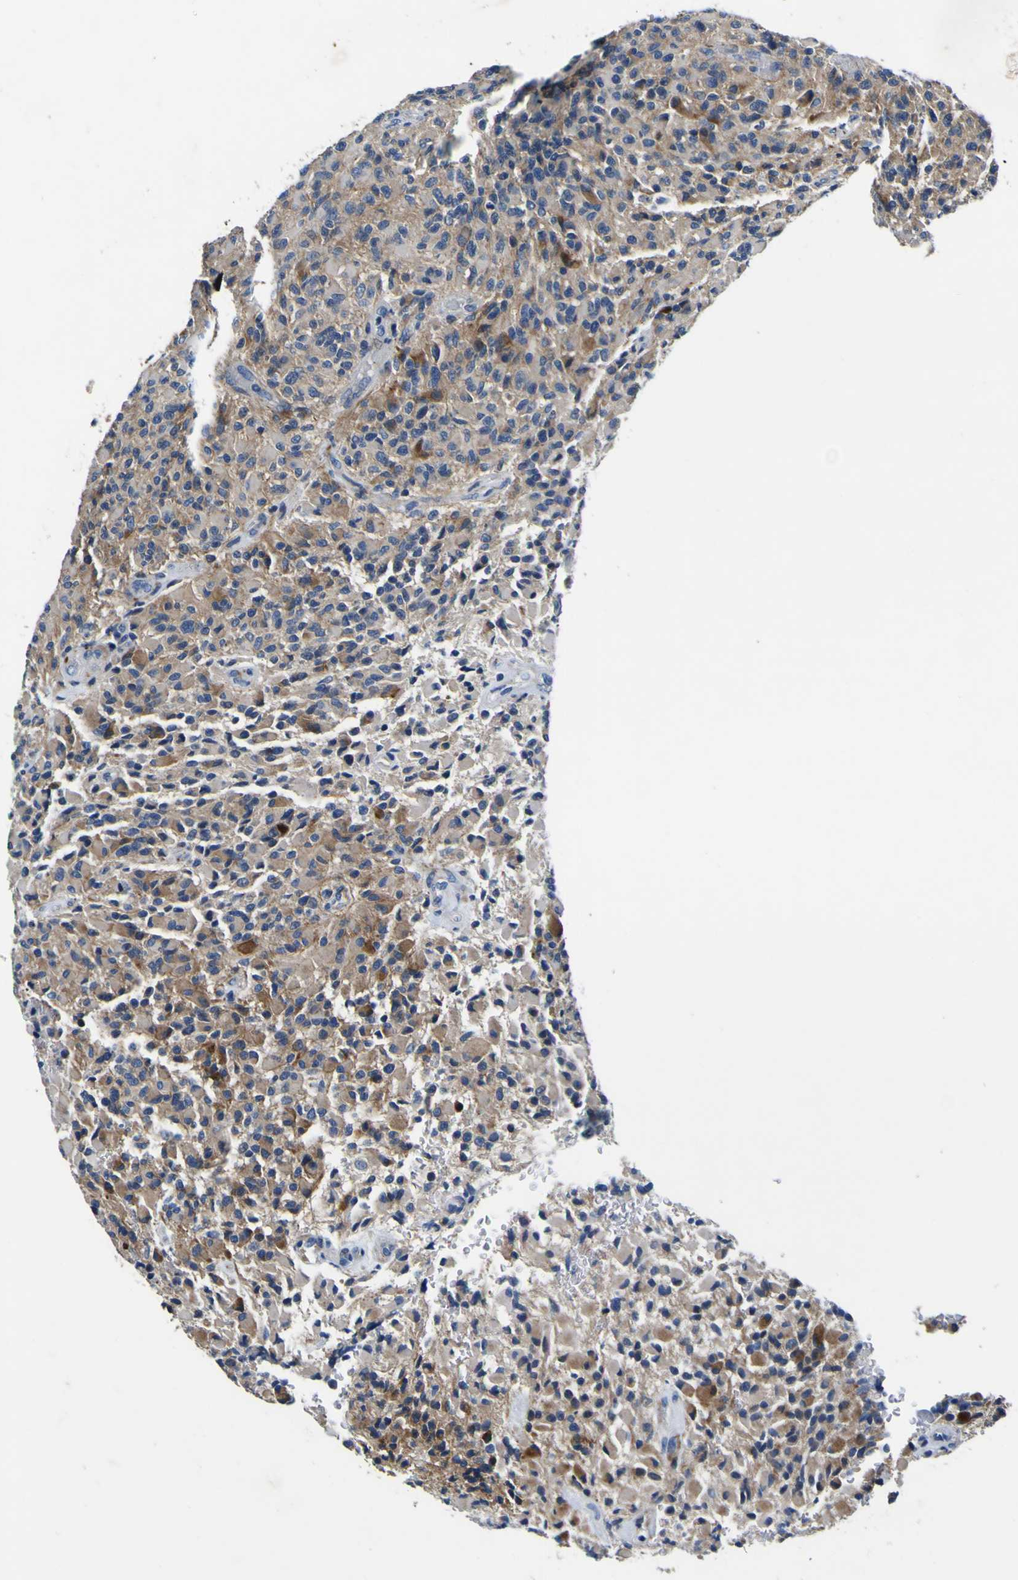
{"staining": {"intensity": "strong", "quantity": "<25%", "location": "cytoplasmic/membranous"}, "tissue": "glioma", "cell_type": "Tumor cells", "image_type": "cancer", "snomed": [{"axis": "morphology", "description": "Glioma, malignant, High grade"}, {"axis": "topography", "description": "Brain"}], "caption": "This histopathology image displays glioma stained with IHC to label a protein in brown. The cytoplasmic/membranous of tumor cells show strong positivity for the protein. Nuclei are counter-stained blue.", "gene": "AGAP3", "patient": {"sex": "male", "age": 71}}